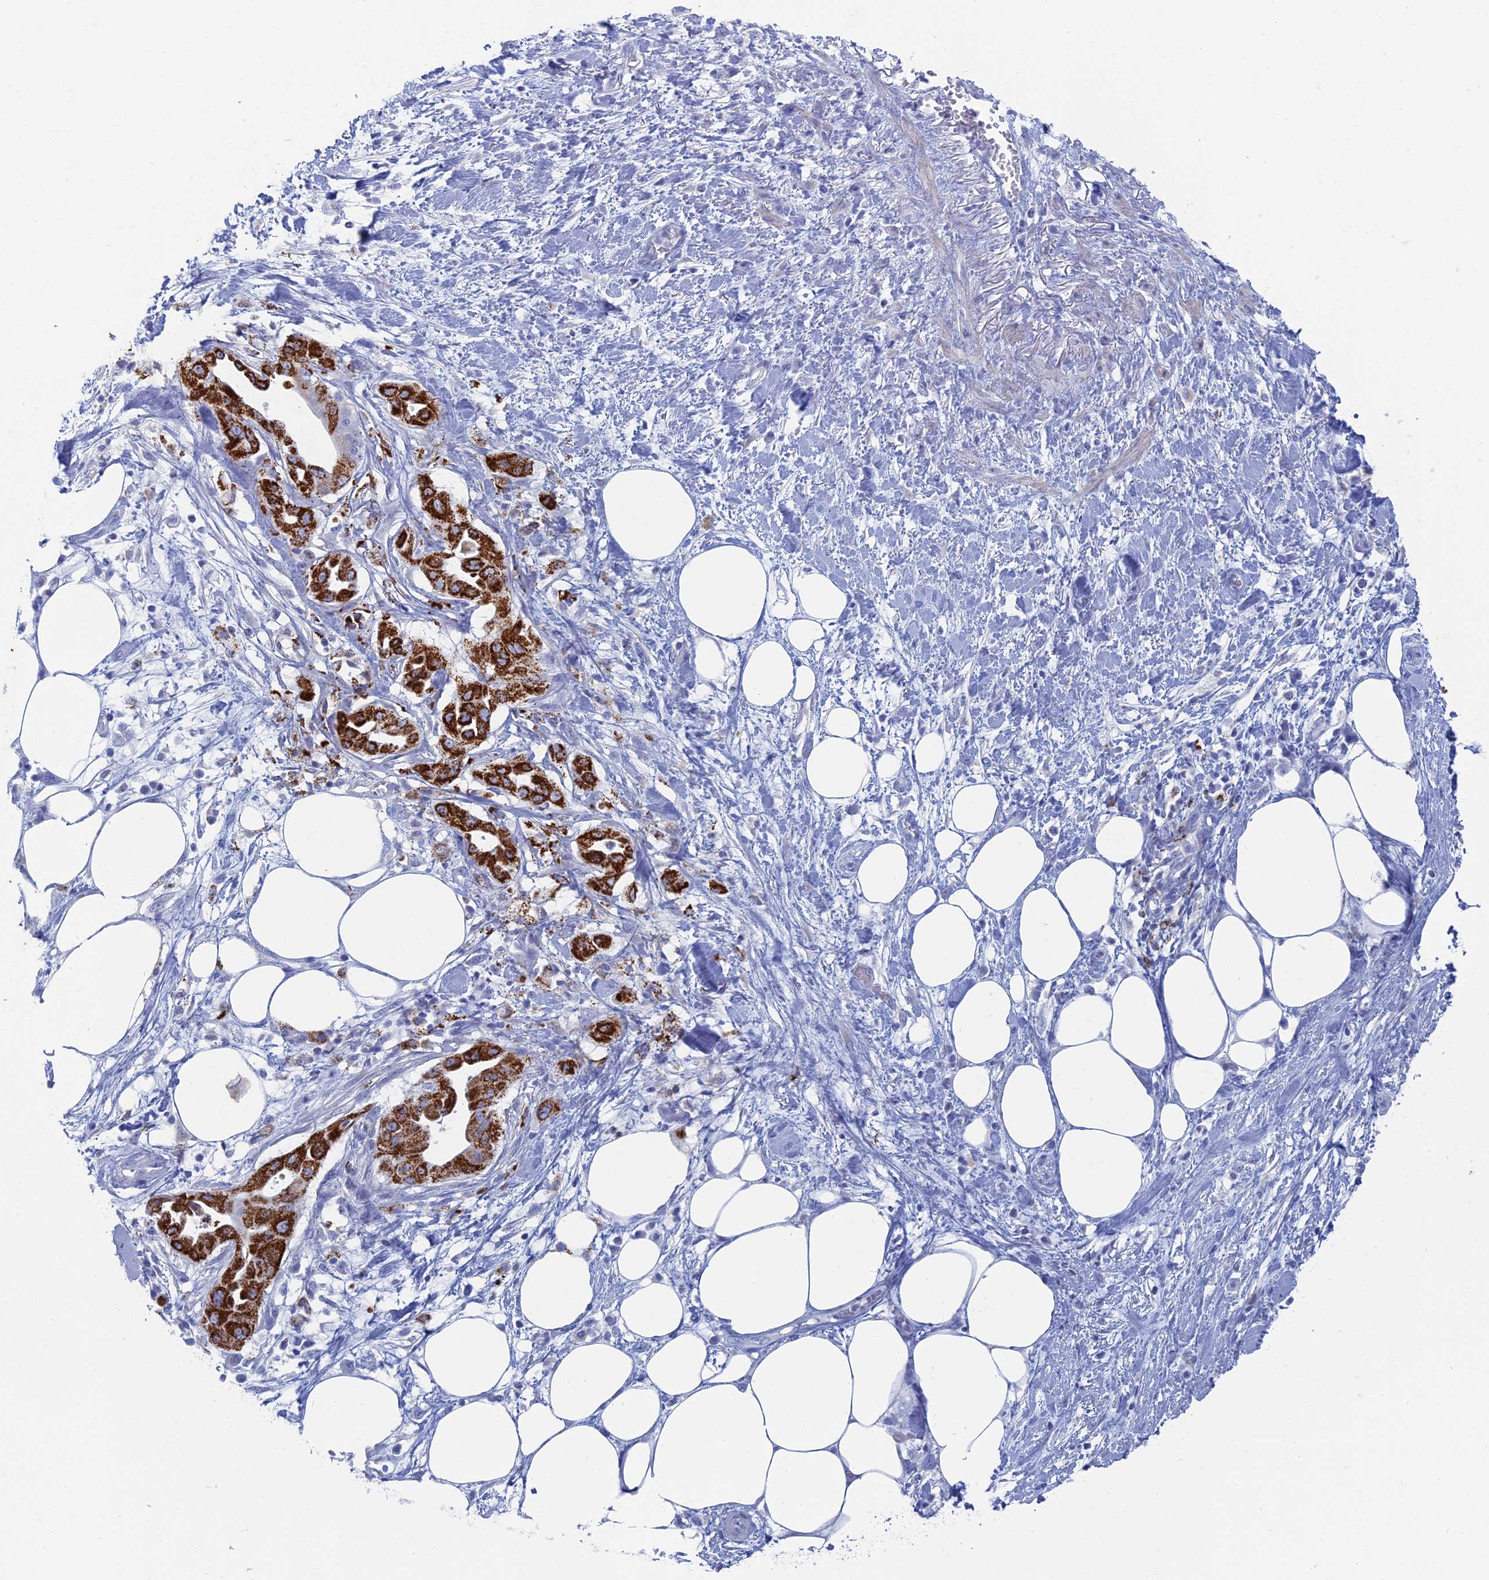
{"staining": {"intensity": "strong", "quantity": ">75%", "location": "cytoplasmic/membranous"}, "tissue": "pancreatic cancer", "cell_type": "Tumor cells", "image_type": "cancer", "snomed": [{"axis": "morphology", "description": "Adenocarcinoma, NOS"}, {"axis": "topography", "description": "Pancreas"}], "caption": "Immunohistochemistry (IHC) staining of pancreatic cancer, which displays high levels of strong cytoplasmic/membranous expression in about >75% of tumor cells indicating strong cytoplasmic/membranous protein staining. The staining was performed using DAB (3,3'-diaminobenzidine) (brown) for protein detection and nuclei were counterstained in hematoxylin (blue).", "gene": "ALMS1", "patient": {"sex": "male", "age": 68}}